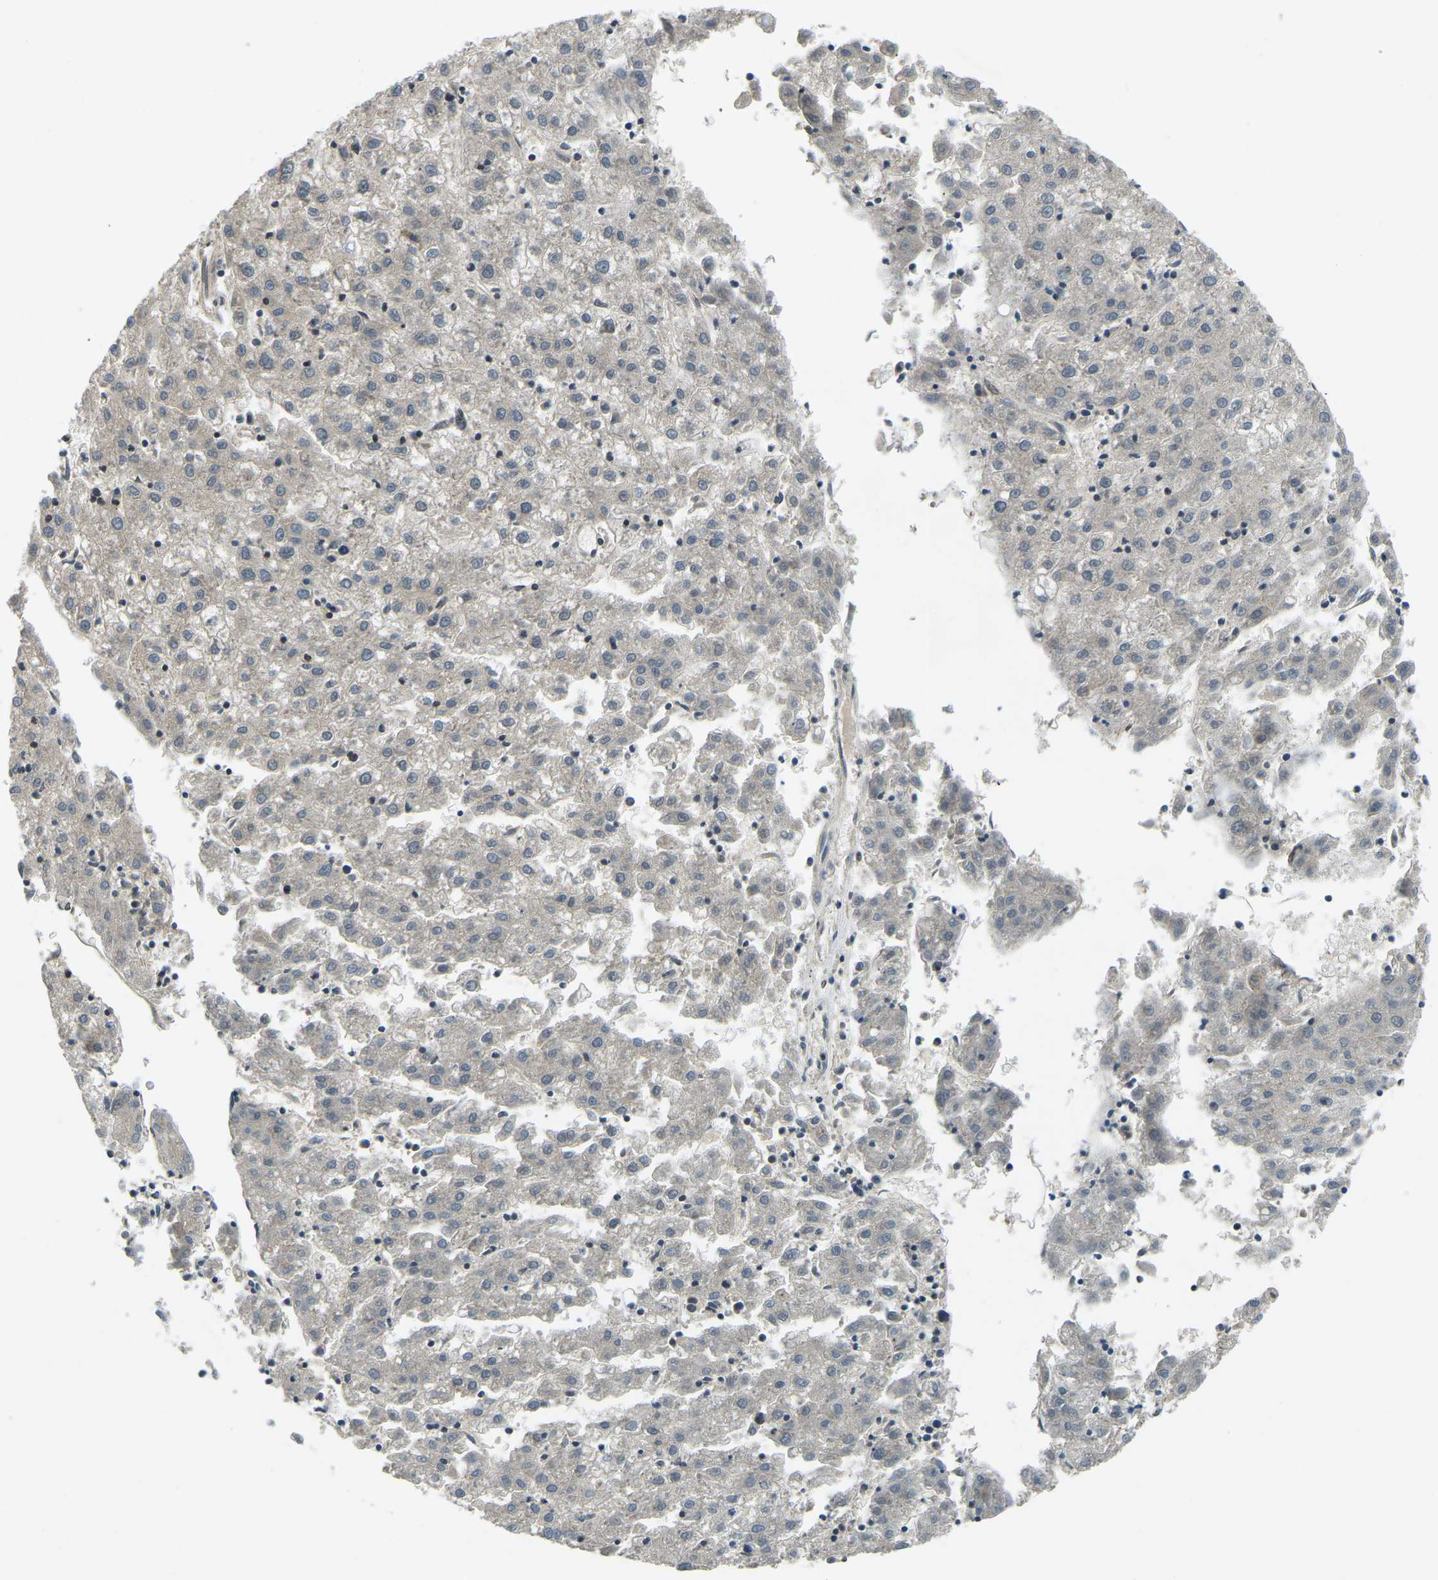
{"staining": {"intensity": "negative", "quantity": "none", "location": "none"}, "tissue": "liver cancer", "cell_type": "Tumor cells", "image_type": "cancer", "snomed": [{"axis": "morphology", "description": "Carcinoma, Hepatocellular, NOS"}, {"axis": "topography", "description": "Liver"}], "caption": "A micrograph of human liver cancer (hepatocellular carcinoma) is negative for staining in tumor cells.", "gene": "SYNE1", "patient": {"sex": "male", "age": 72}}